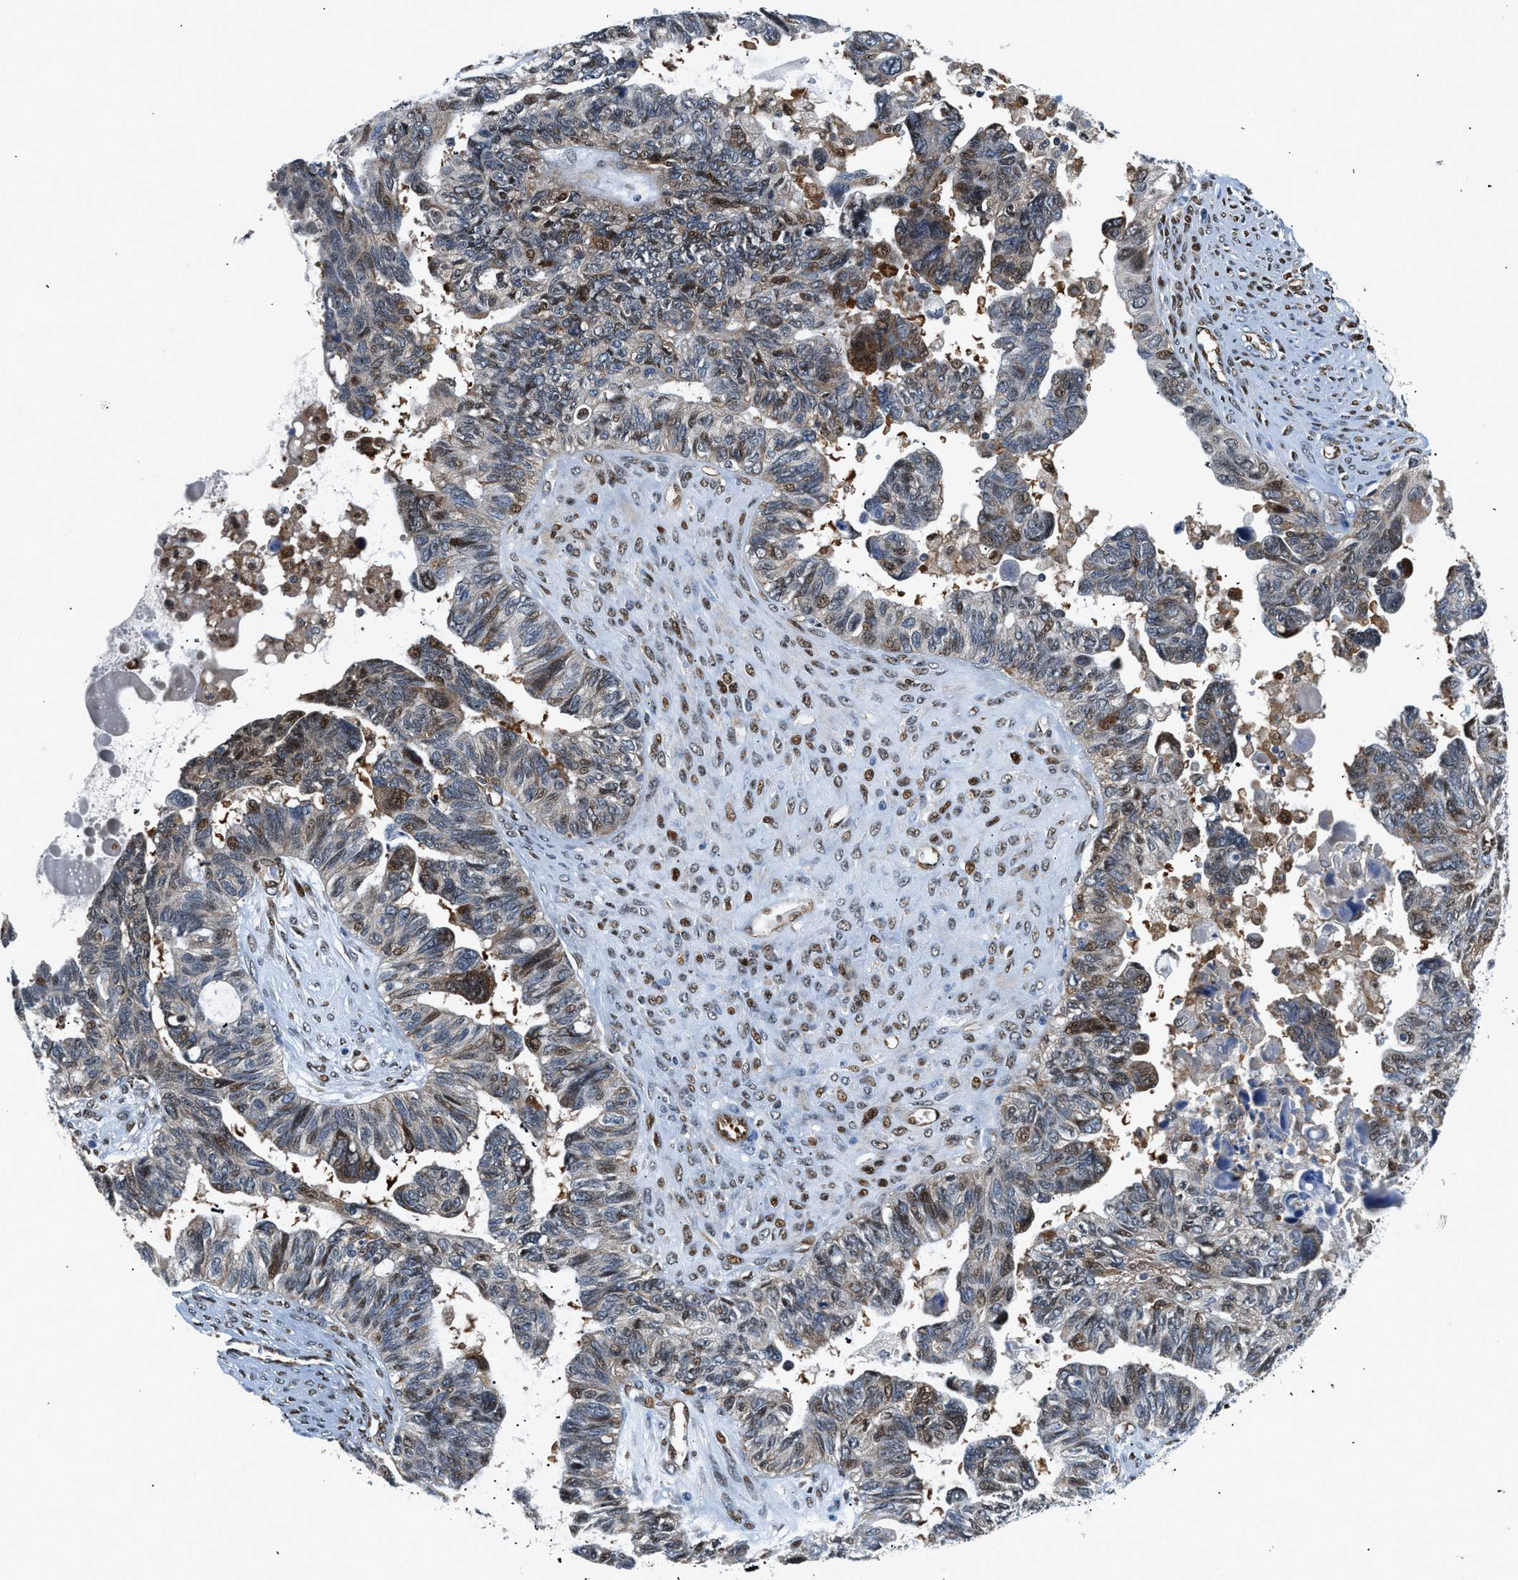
{"staining": {"intensity": "strong", "quantity": "<25%", "location": "cytoplasmic/membranous,nuclear"}, "tissue": "ovarian cancer", "cell_type": "Tumor cells", "image_type": "cancer", "snomed": [{"axis": "morphology", "description": "Cystadenocarcinoma, serous, NOS"}, {"axis": "topography", "description": "Ovary"}], "caption": "Ovarian serous cystadenocarcinoma stained with a brown dye displays strong cytoplasmic/membranous and nuclear positive positivity in about <25% of tumor cells.", "gene": "YWHAE", "patient": {"sex": "female", "age": 79}}